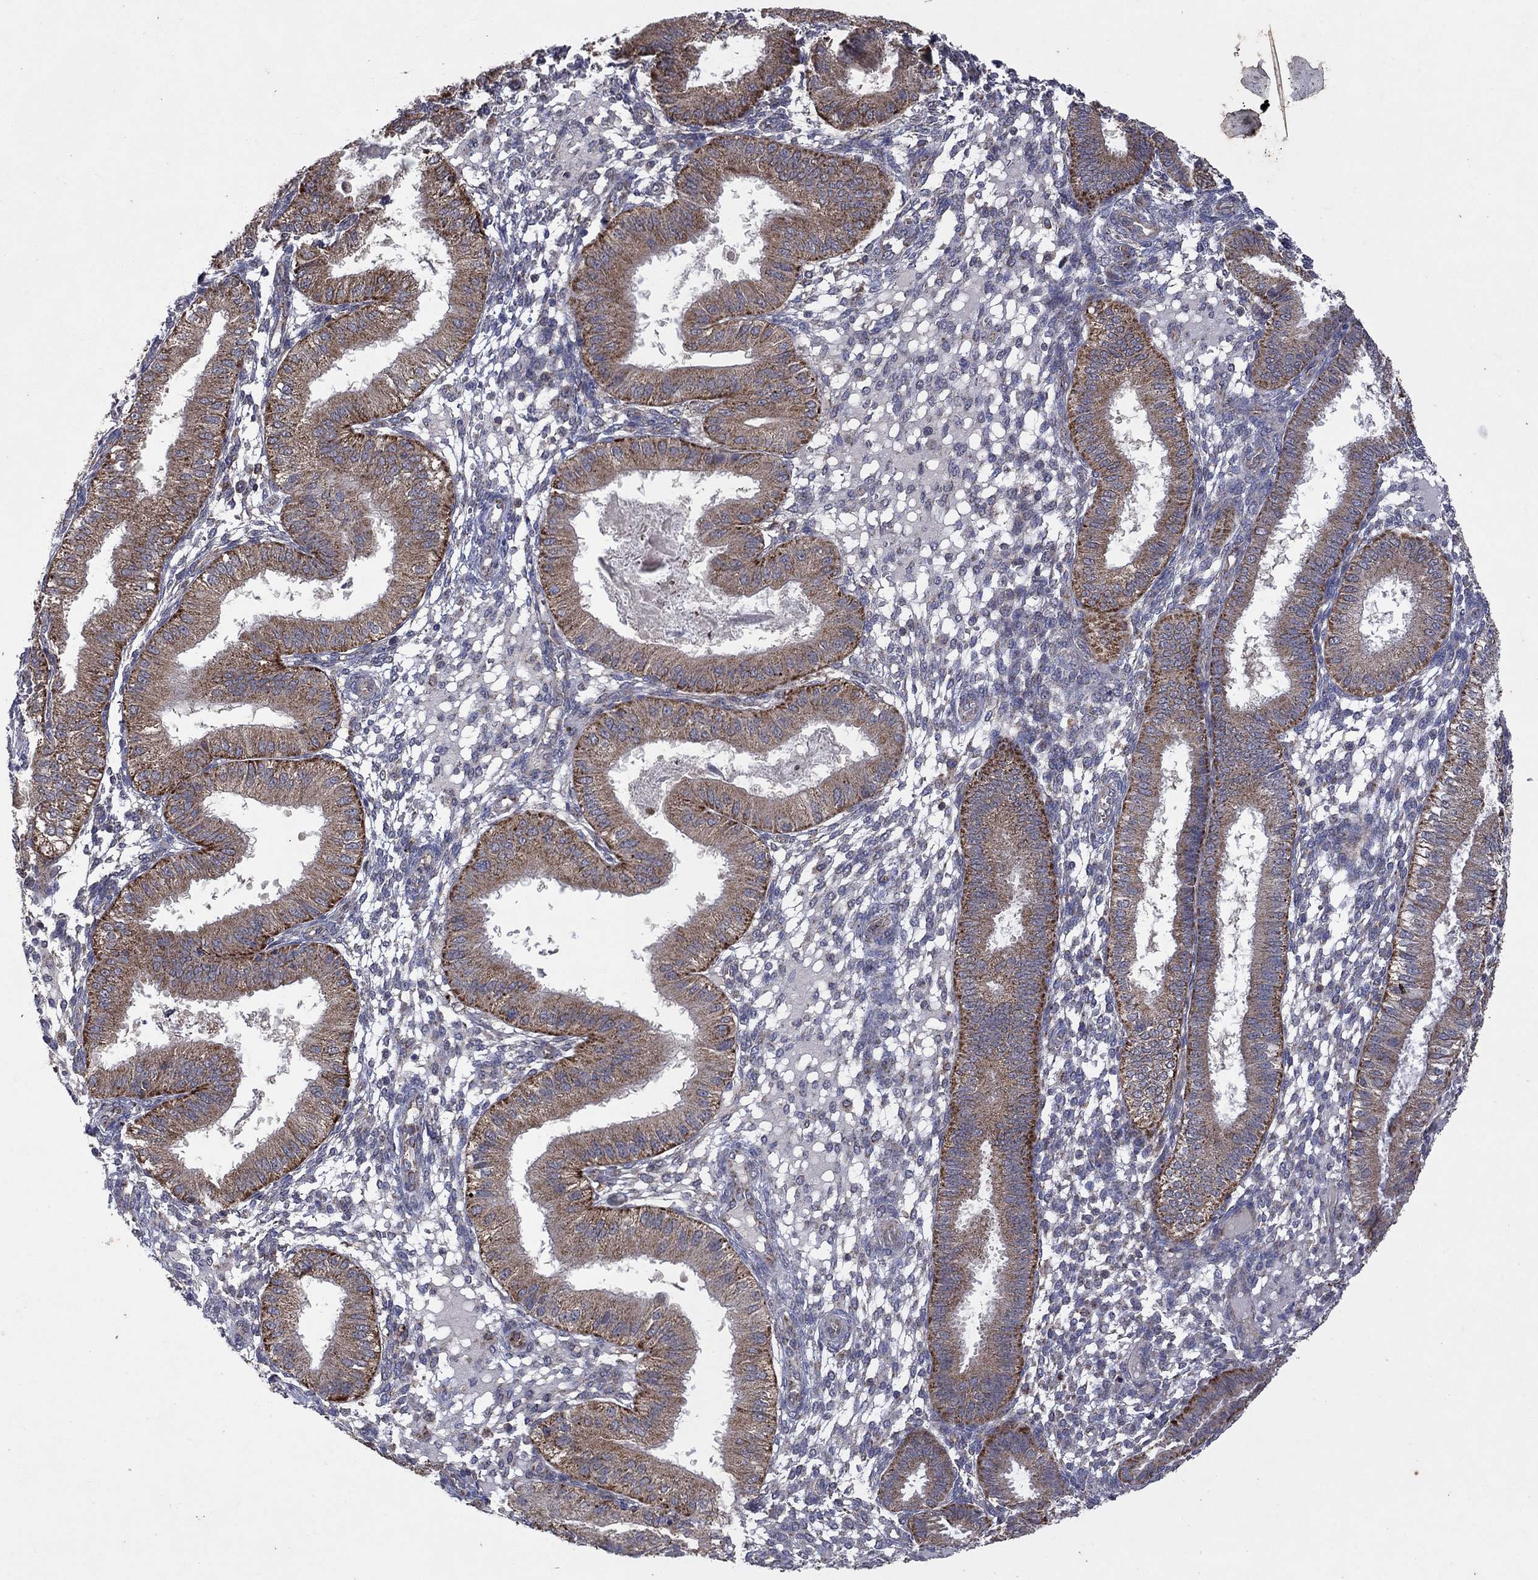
{"staining": {"intensity": "negative", "quantity": "none", "location": "none"}, "tissue": "endometrium", "cell_type": "Cells in endometrial stroma", "image_type": "normal", "snomed": [{"axis": "morphology", "description": "Normal tissue, NOS"}, {"axis": "topography", "description": "Endometrium"}], "caption": "Photomicrograph shows no significant protein positivity in cells in endometrial stroma of benign endometrium.", "gene": "DPH1", "patient": {"sex": "female", "age": 43}}